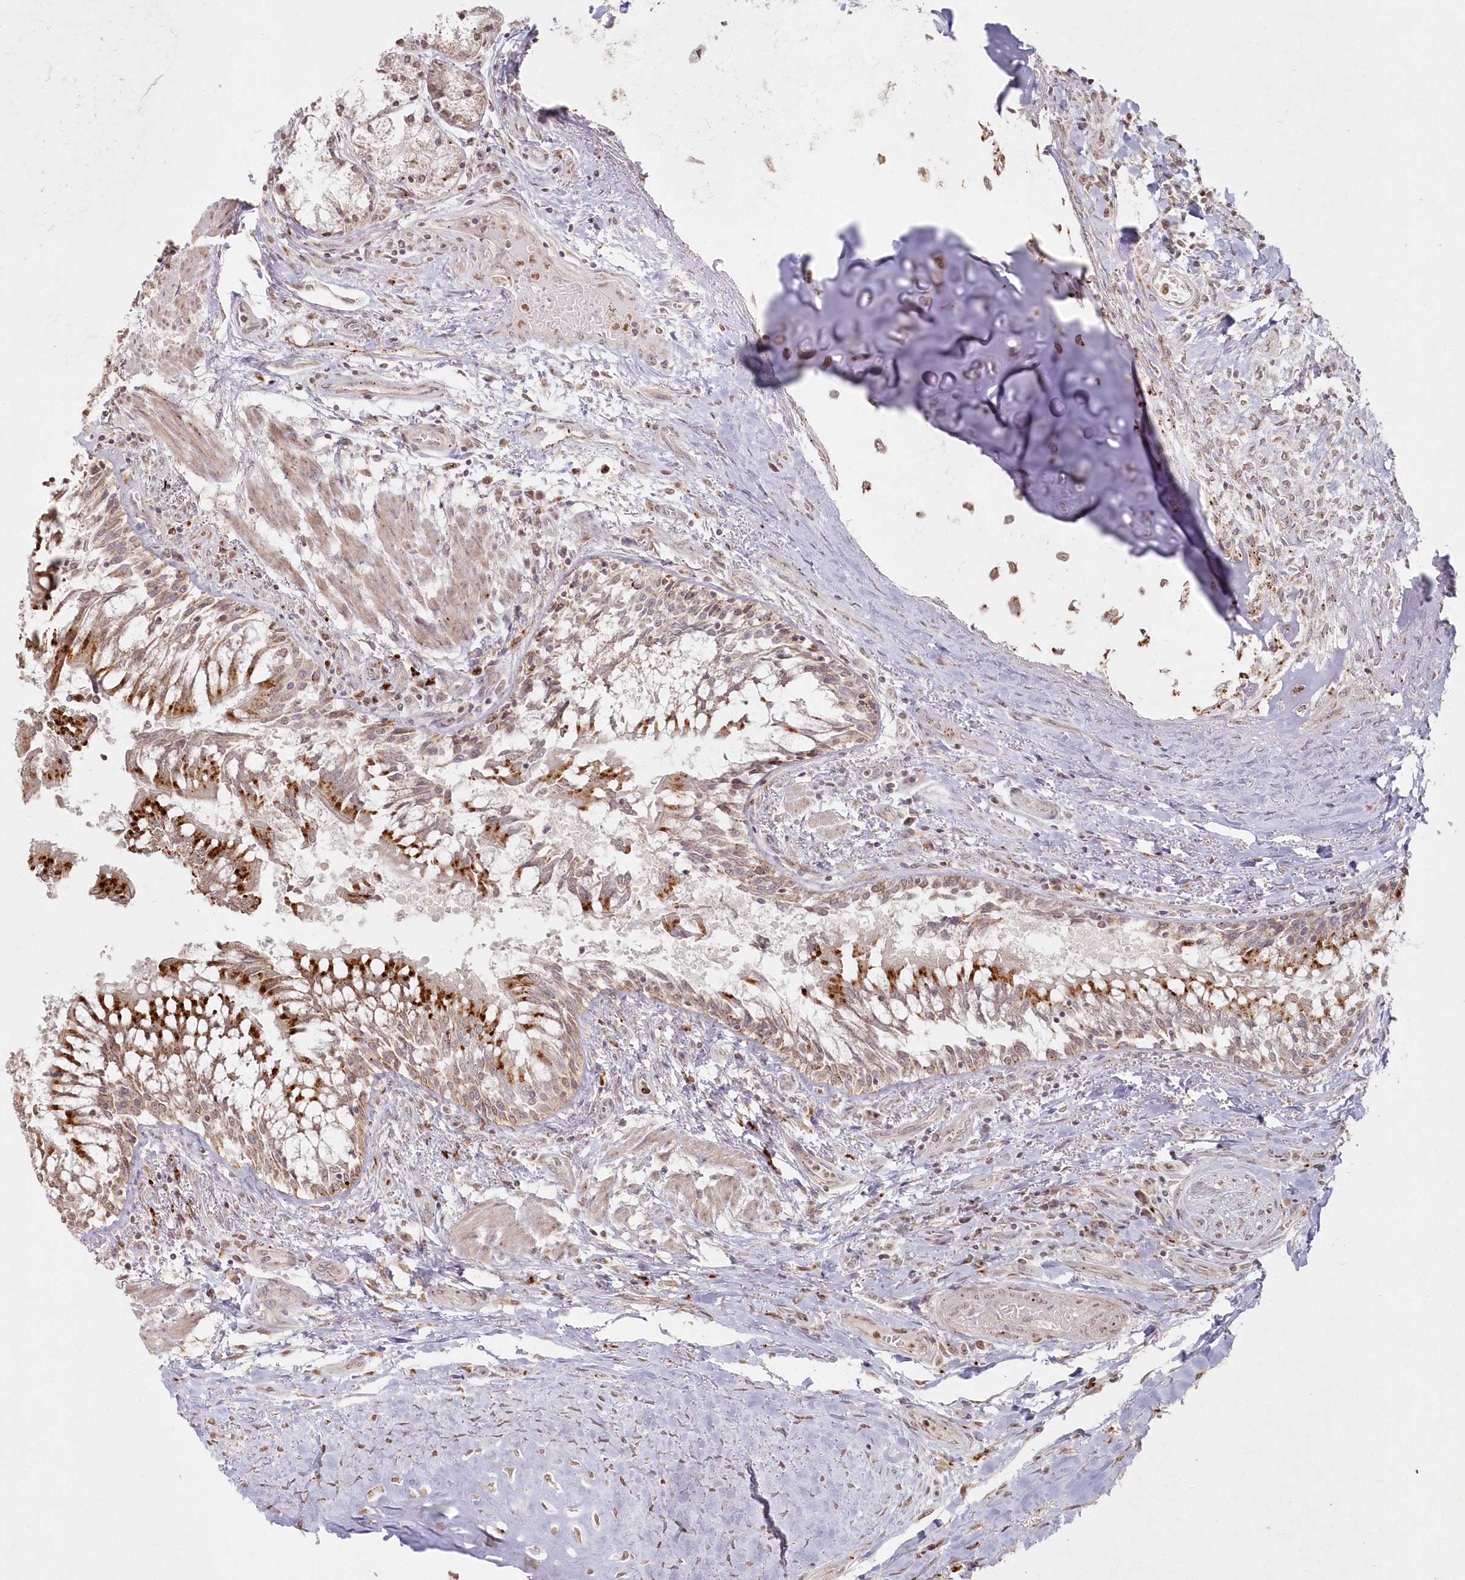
{"staining": {"intensity": "weak", "quantity": "25%-75%", "location": "cytoplasmic/membranous"}, "tissue": "lung", "cell_type": "Alveolar cells", "image_type": "normal", "snomed": [{"axis": "morphology", "description": "Normal tissue, NOS"}, {"axis": "topography", "description": "Bronchus"}, {"axis": "topography", "description": "Lung"}], "caption": "Immunohistochemistry (IHC) (DAB) staining of normal human lung exhibits weak cytoplasmic/membranous protein expression in about 25%-75% of alveolar cells.", "gene": "ARSB", "patient": {"sex": "female", "age": 49}}